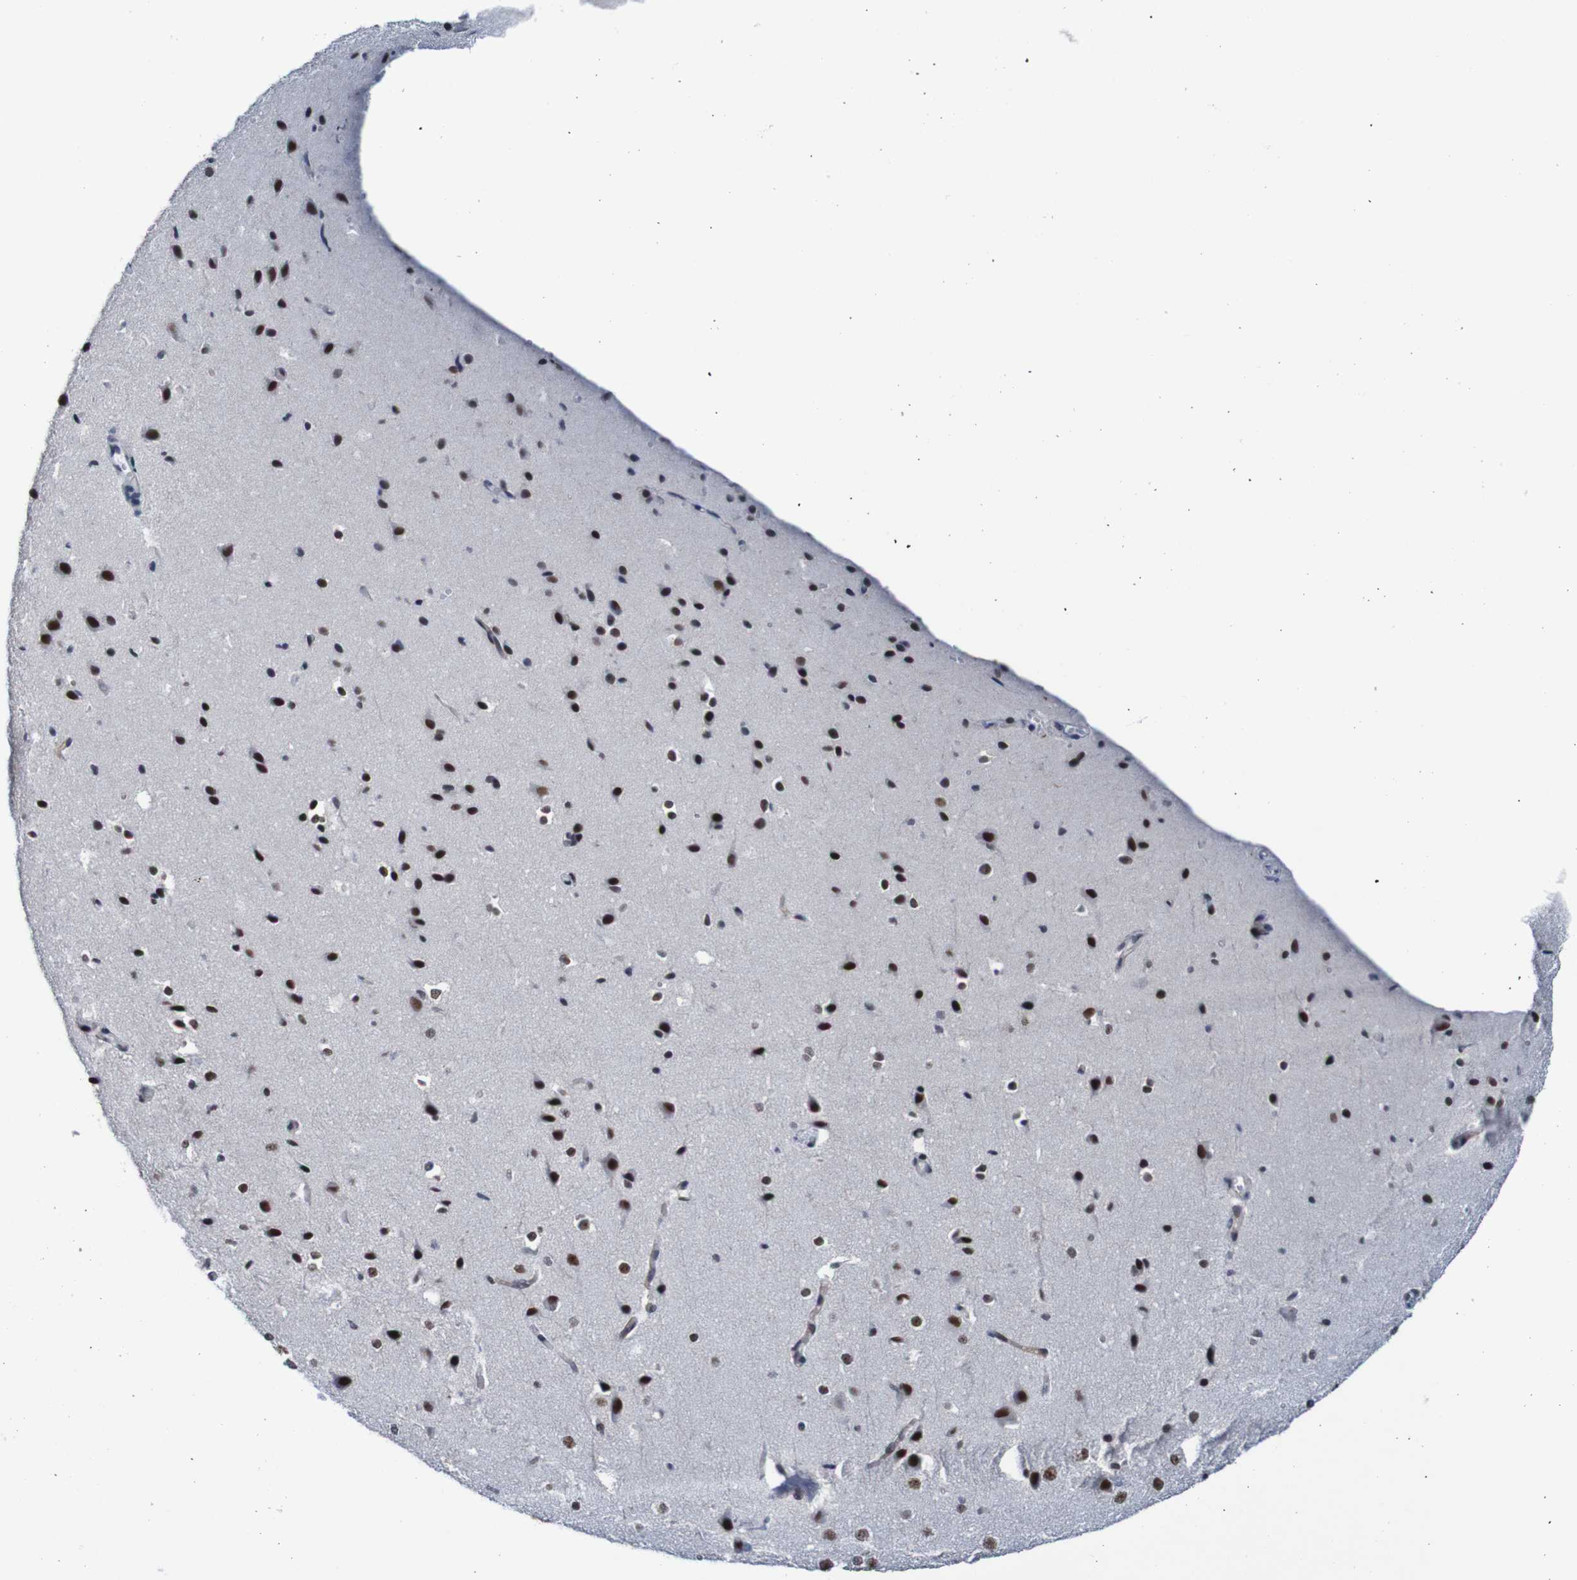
{"staining": {"intensity": "moderate", "quantity": "<25%", "location": "nuclear"}, "tissue": "cerebral cortex", "cell_type": "Endothelial cells", "image_type": "normal", "snomed": [{"axis": "morphology", "description": "Normal tissue, NOS"}, {"axis": "morphology", "description": "Developmental malformation"}, {"axis": "topography", "description": "Cerebral cortex"}], "caption": "Immunohistochemistry staining of benign cerebral cortex, which exhibits low levels of moderate nuclear staining in about <25% of endothelial cells indicating moderate nuclear protein positivity. The staining was performed using DAB (3,3'-diaminobenzidine) (brown) for protein detection and nuclei were counterstained in hematoxylin (blue).", "gene": "CDC5L", "patient": {"sex": "female", "age": 30}}